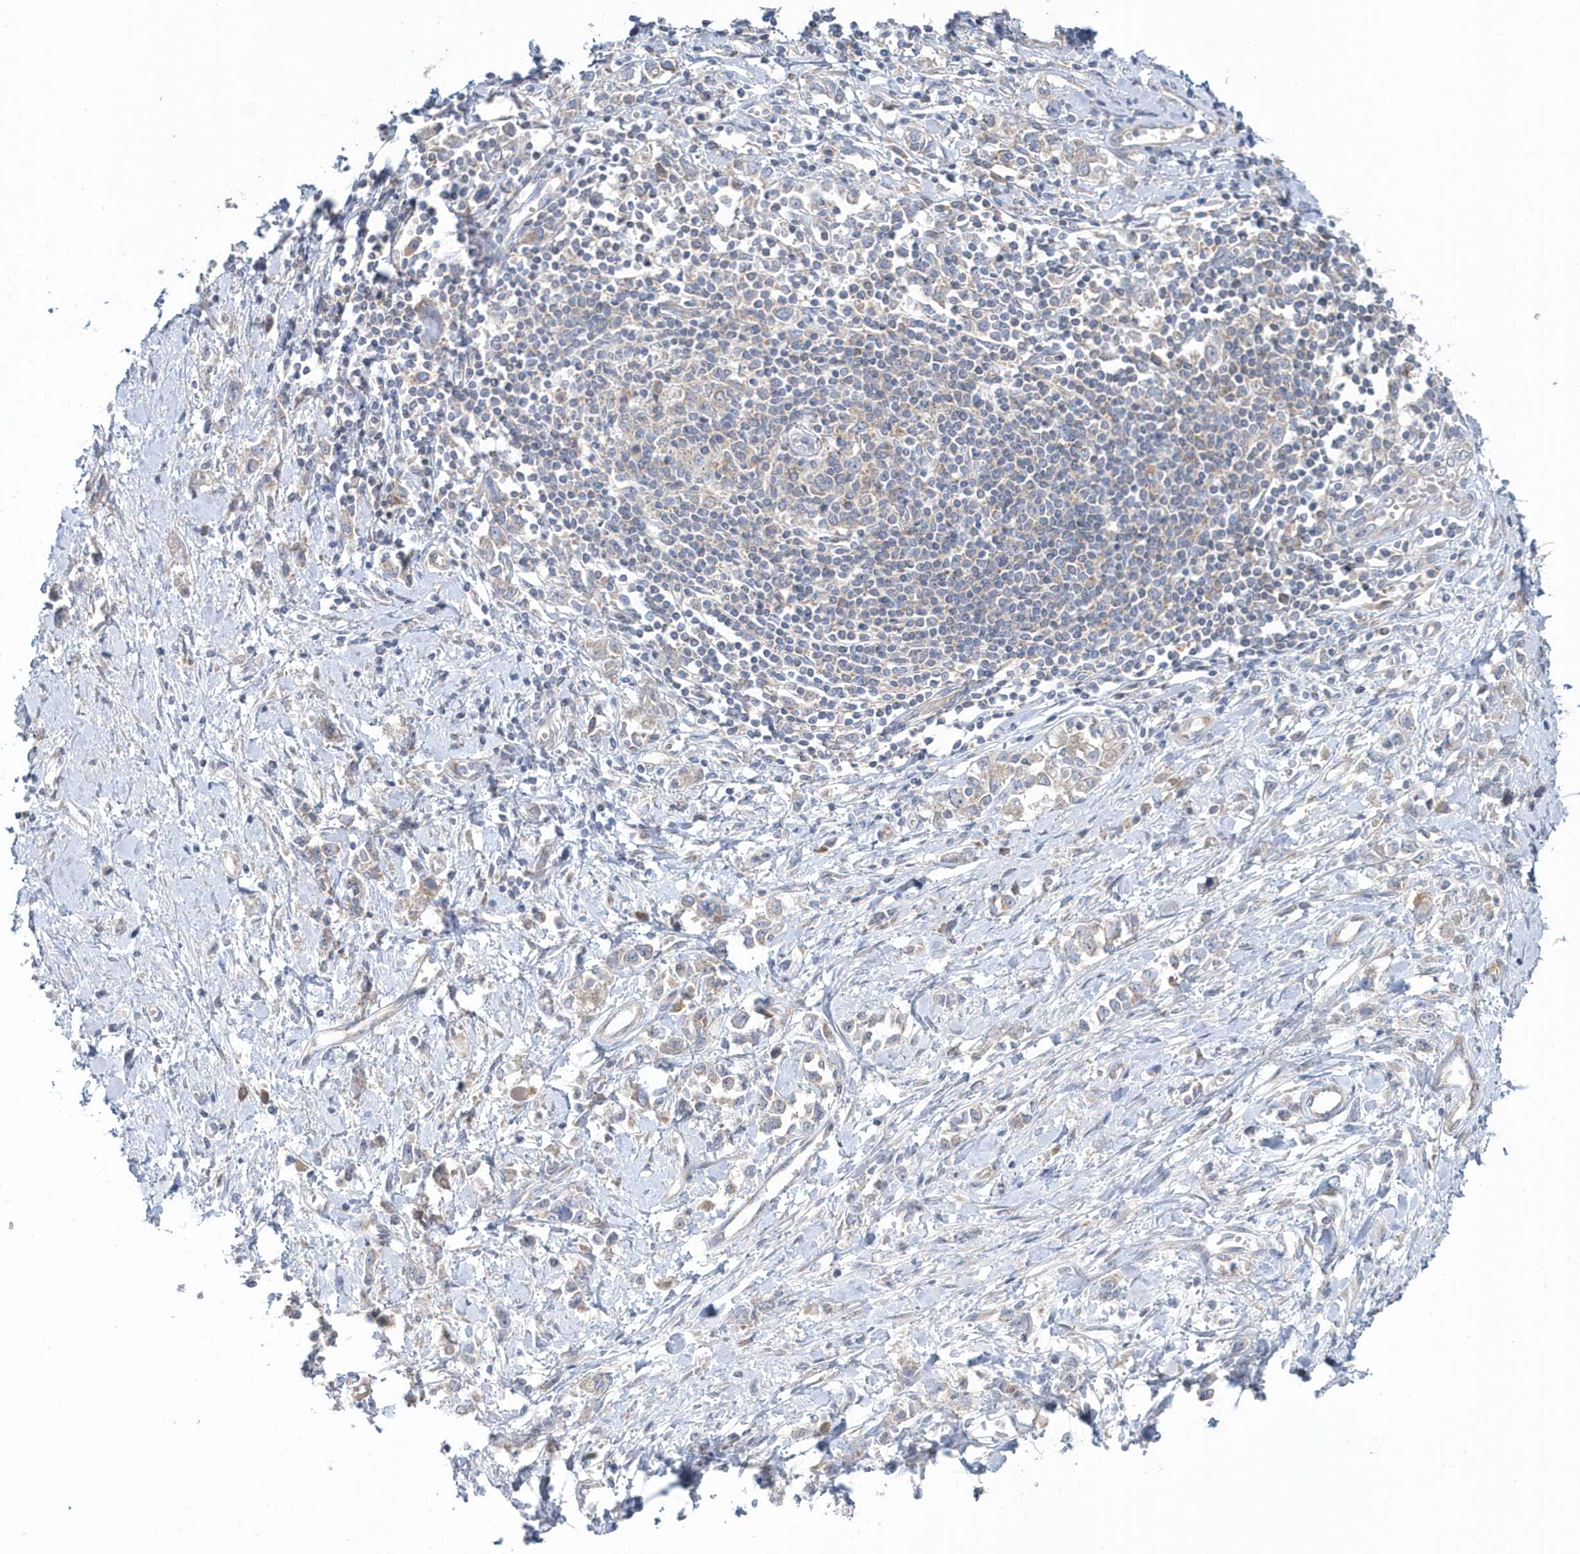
{"staining": {"intensity": "weak", "quantity": ">75%", "location": "cytoplasmic/membranous"}, "tissue": "stomach cancer", "cell_type": "Tumor cells", "image_type": "cancer", "snomed": [{"axis": "morphology", "description": "Adenocarcinoma, NOS"}, {"axis": "topography", "description": "Stomach"}], "caption": "Immunohistochemistry (IHC) staining of adenocarcinoma (stomach), which demonstrates low levels of weak cytoplasmic/membranous positivity in approximately >75% of tumor cells indicating weak cytoplasmic/membranous protein positivity. The staining was performed using DAB (3,3'-diaminobenzidine) (brown) for protein detection and nuclei were counterstained in hematoxylin (blue).", "gene": "EIF3C", "patient": {"sex": "female", "age": 76}}